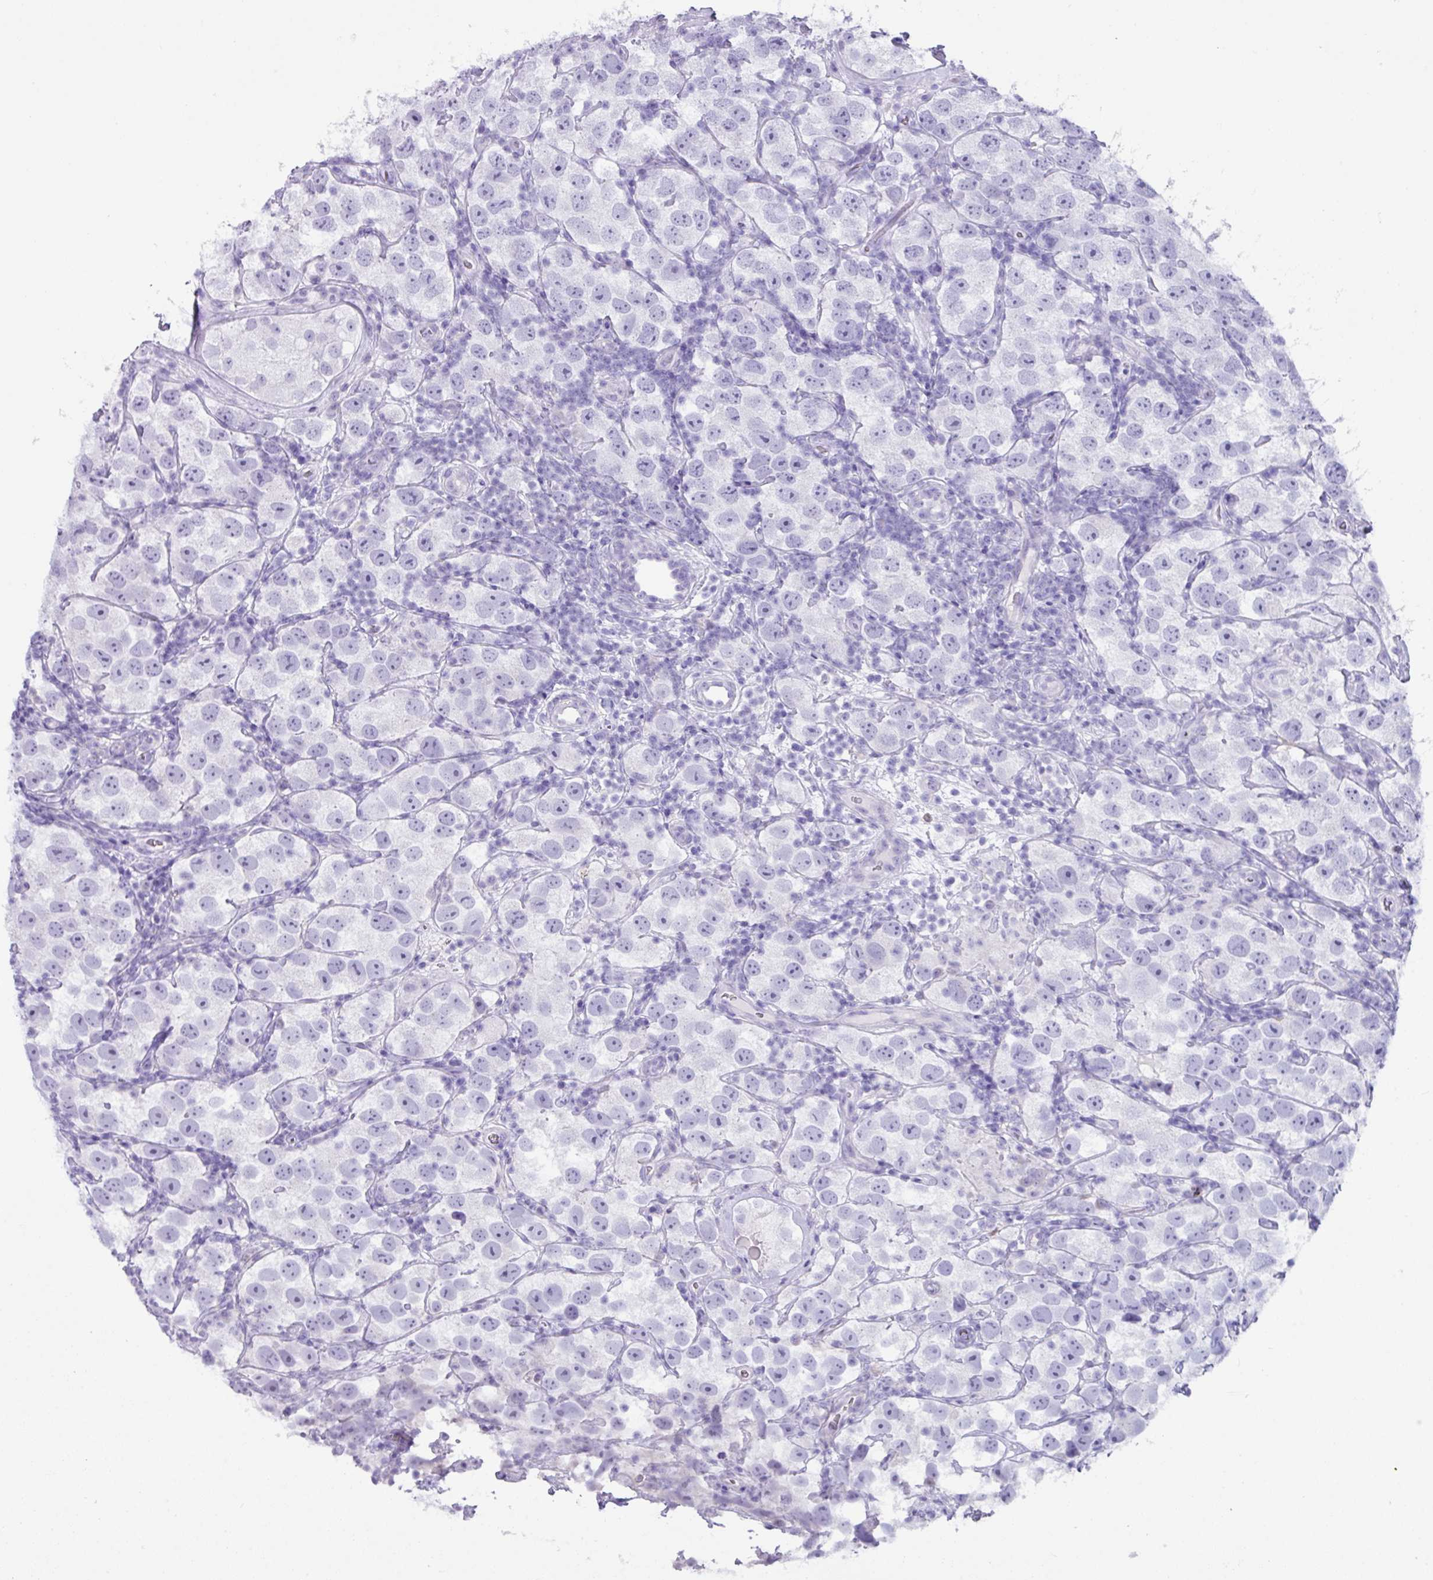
{"staining": {"intensity": "negative", "quantity": "none", "location": "none"}, "tissue": "testis cancer", "cell_type": "Tumor cells", "image_type": "cancer", "snomed": [{"axis": "morphology", "description": "Seminoma, NOS"}, {"axis": "topography", "description": "Testis"}], "caption": "This is an immunohistochemistry micrograph of testis cancer (seminoma). There is no positivity in tumor cells.", "gene": "ZNF524", "patient": {"sex": "male", "age": 26}}